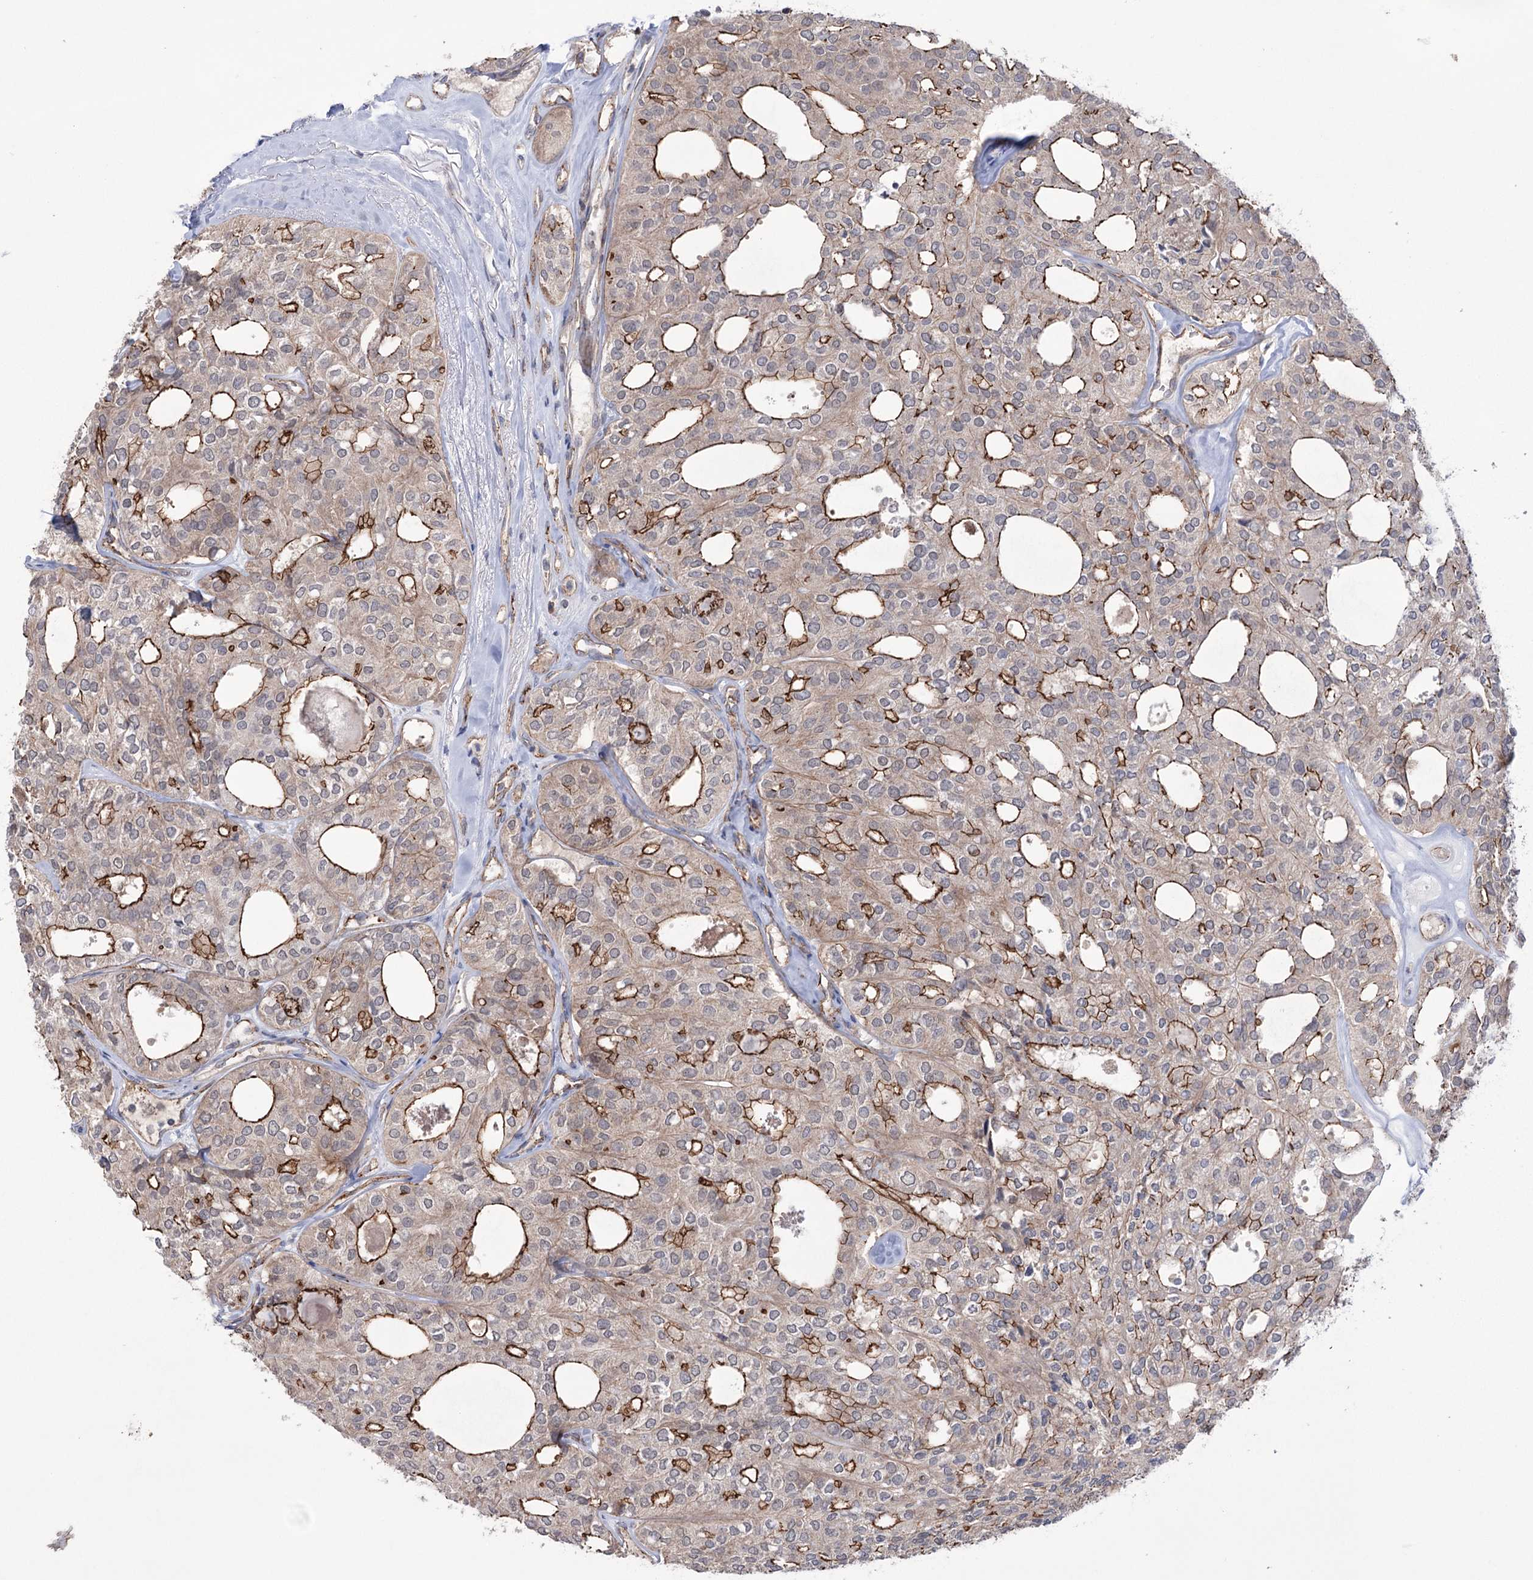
{"staining": {"intensity": "strong", "quantity": "25%-75%", "location": "cytoplasmic/membranous"}, "tissue": "thyroid cancer", "cell_type": "Tumor cells", "image_type": "cancer", "snomed": [{"axis": "morphology", "description": "Follicular adenoma carcinoma, NOS"}, {"axis": "topography", "description": "Thyroid gland"}], "caption": "Immunohistochemical staining of follicular adenoma carcinoma (thyroid) demonstrates strong cytoplasmic/membranous protein positivity in about 25%-75% of tumor cells.", "gene": "TRIM71", "patient": {"sex": "male", "age": 75}}